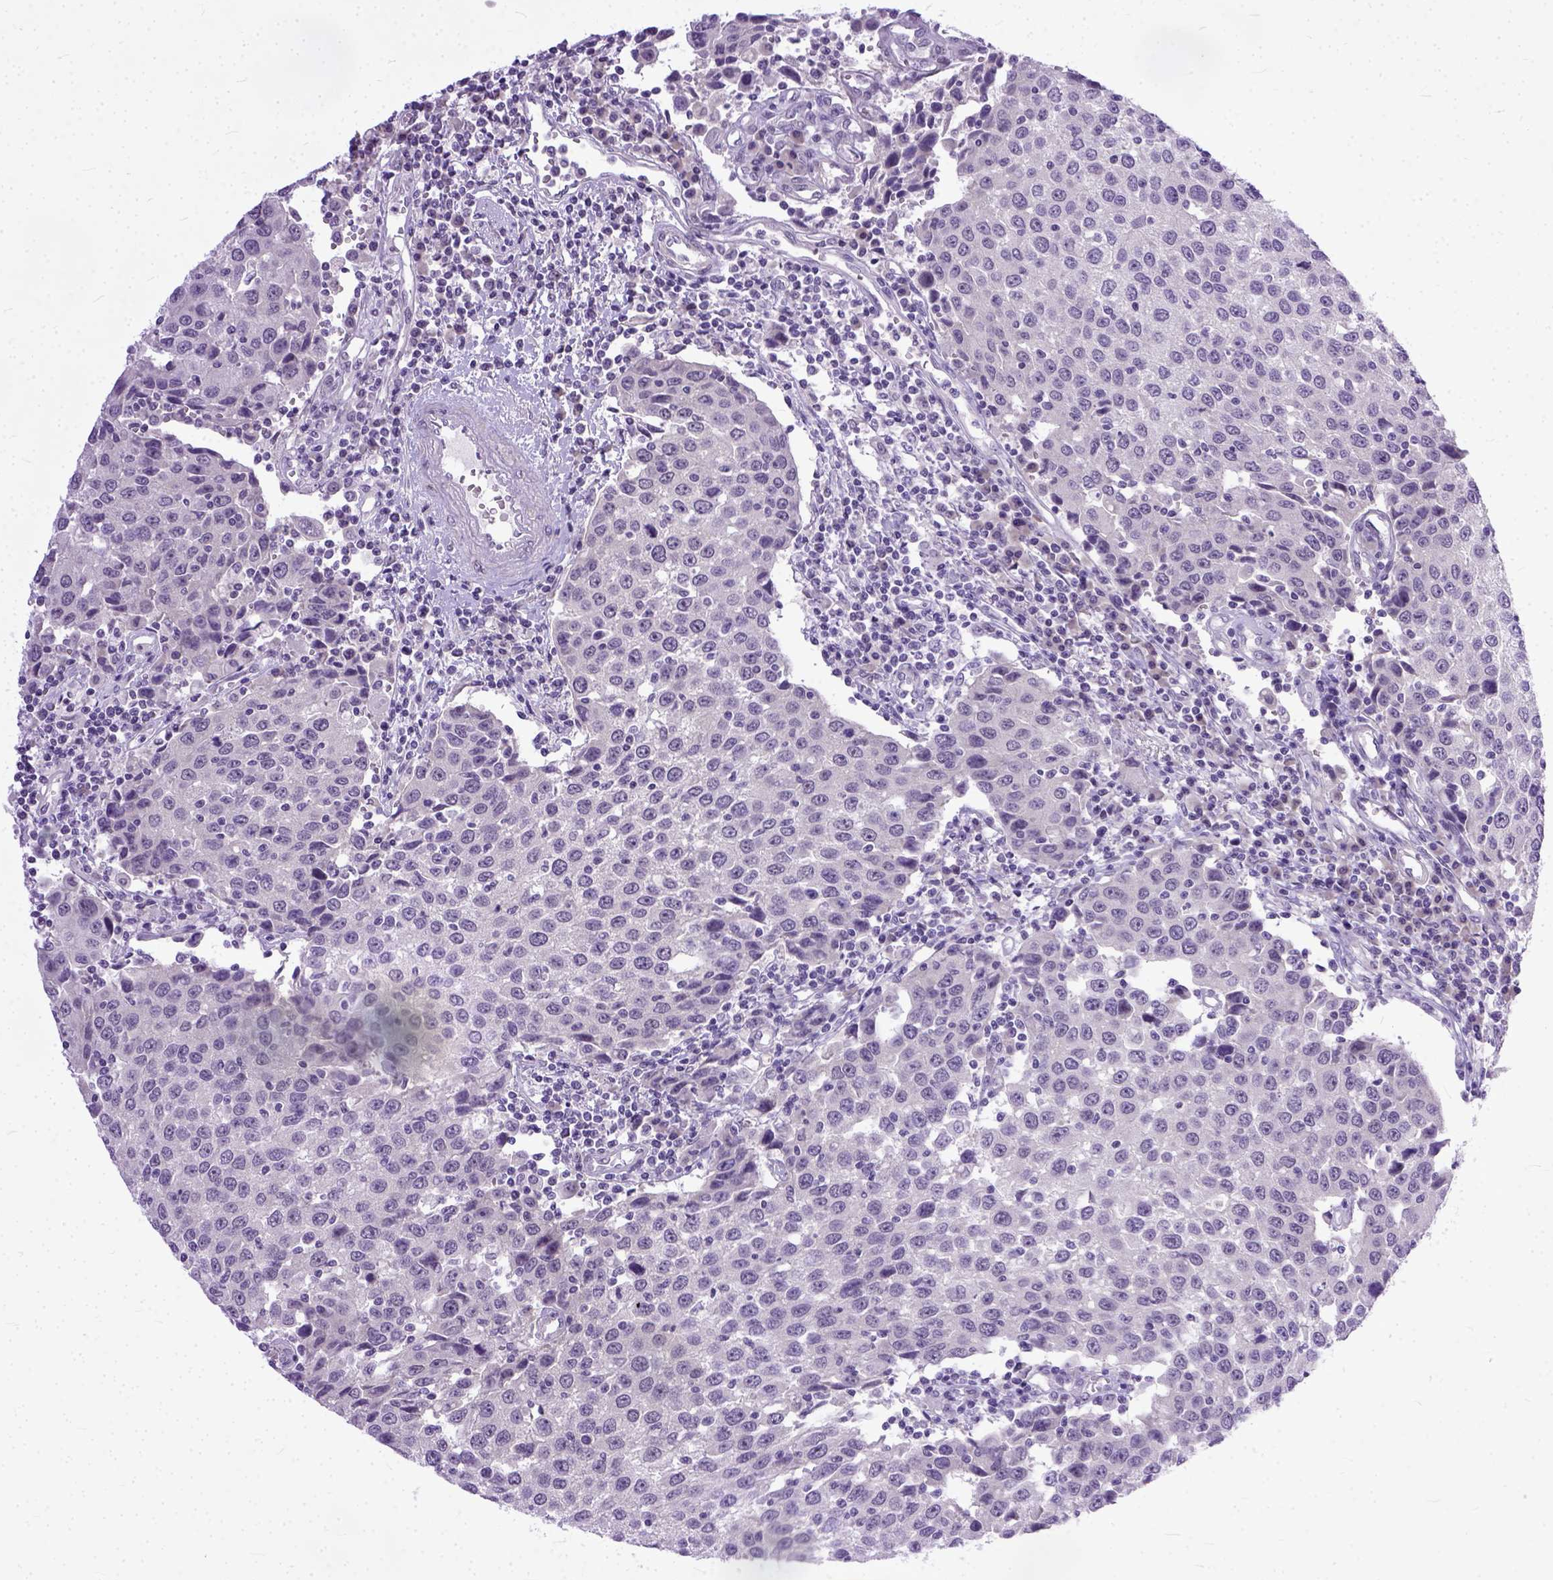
{"staining": {"intensity": "negative", "quantity": "none", "location": "none"}, "tissue": "urothelial cancer", "cell_type": "Tumor cells", "image_type": "cancer", "snomed": [{"axis": "morphology", "description": "Urothelial carcinoma, High grade"}, {"axis": "topography", "description": "Urinary bladder"}], "caption": "Tumor cells show no significant protein staining in urothelial carcinoma (high-grade).", "gene": "TCEAL7", "patient": {"sex": "female", "age": 85}}